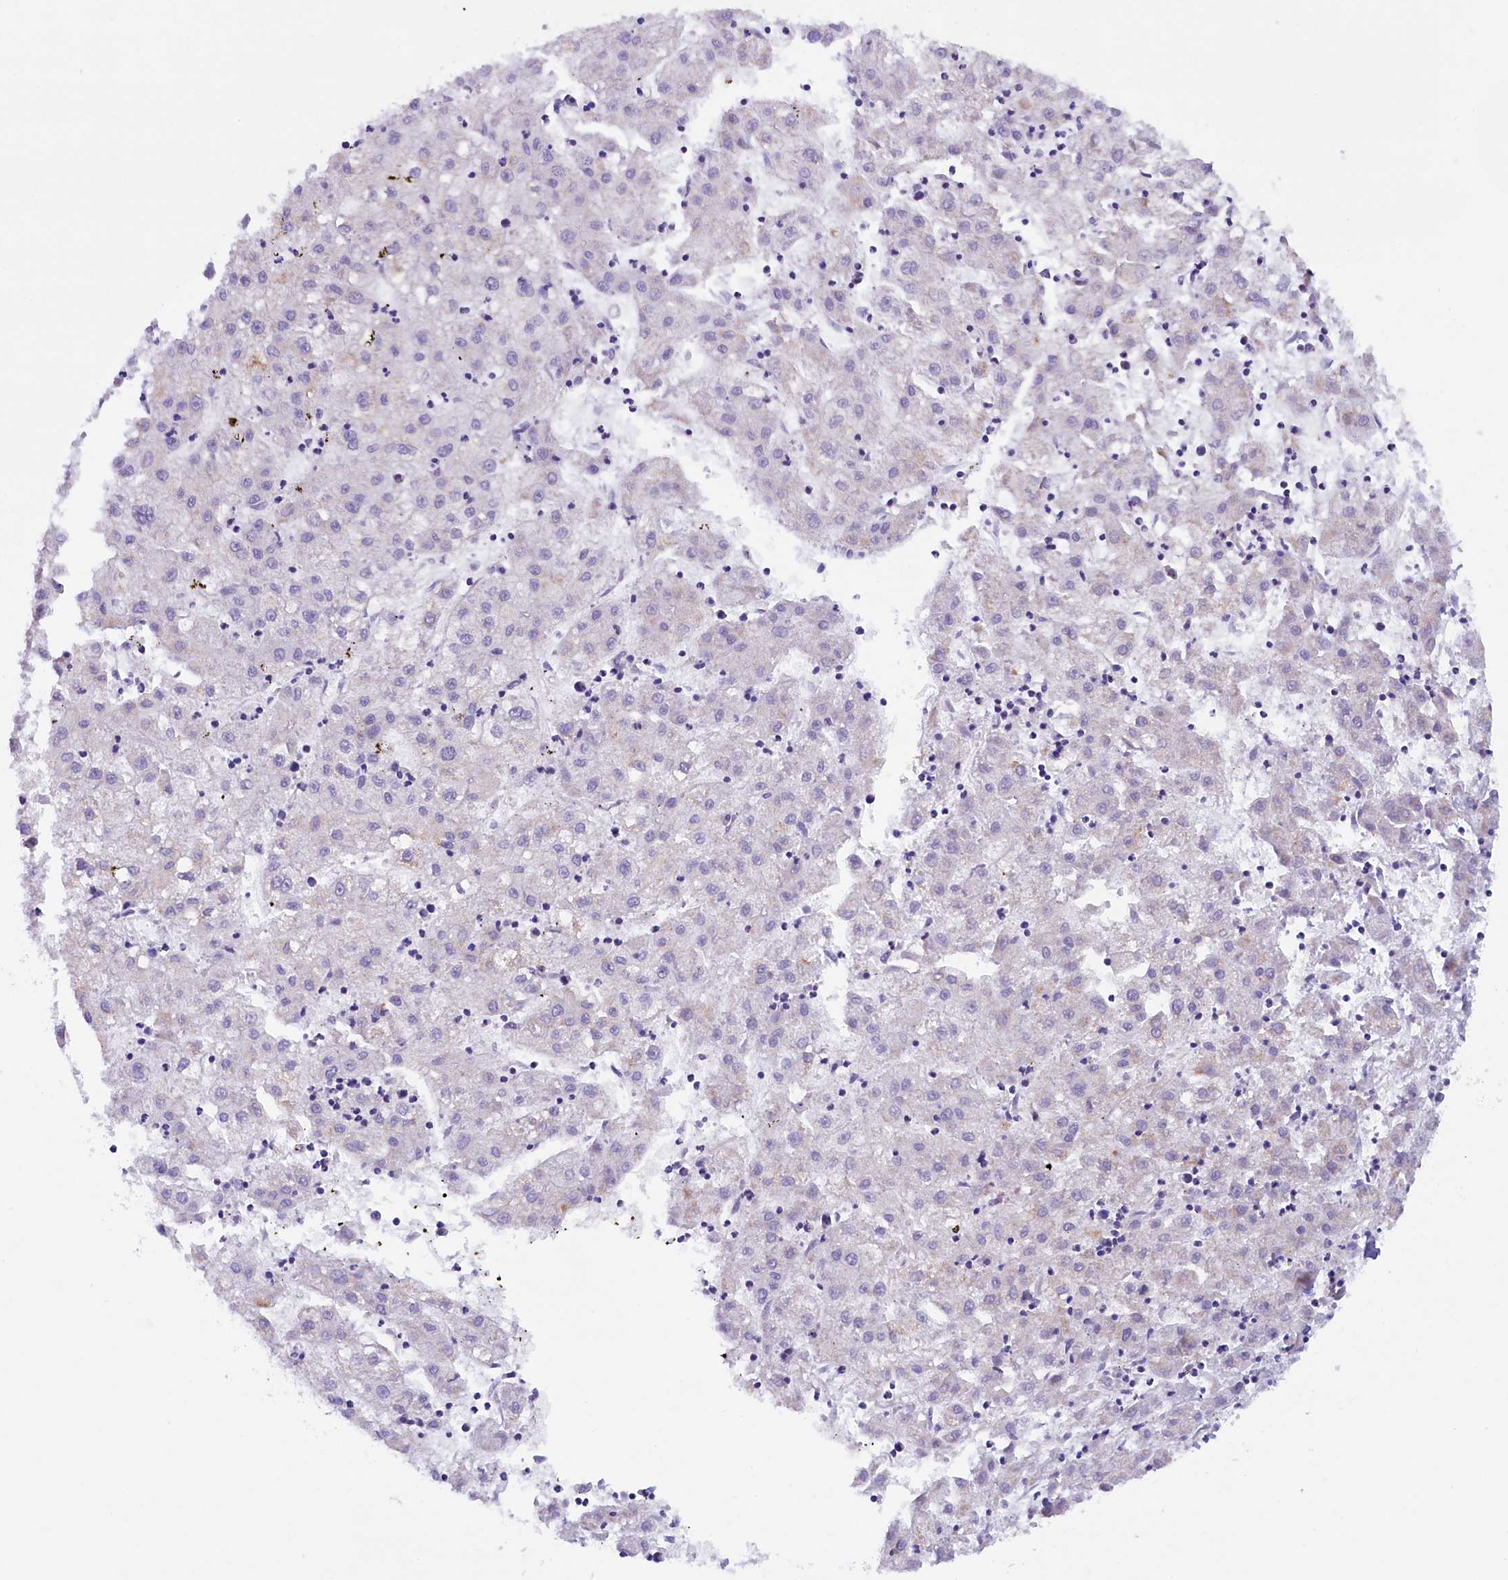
{"staining": {"intensity": "negative", "quantity": "none", "location": "none"}, "tissue": "liver cancer", "cell_type": "Tumor cells", "image_type": "cancer", "snomed": [{"axis": "morphology", "description": "Carcinoma, Hepatocellular, NOS"}, {"axis": "topography", "description": "Liver"}], "caption": "Liver hepatocellular carcinoma stained for a protein using immunohistochemistry exhibits no staining tumor cells.", "gene": "RTTN", "patient": {"sex": "male", "age": 72}}